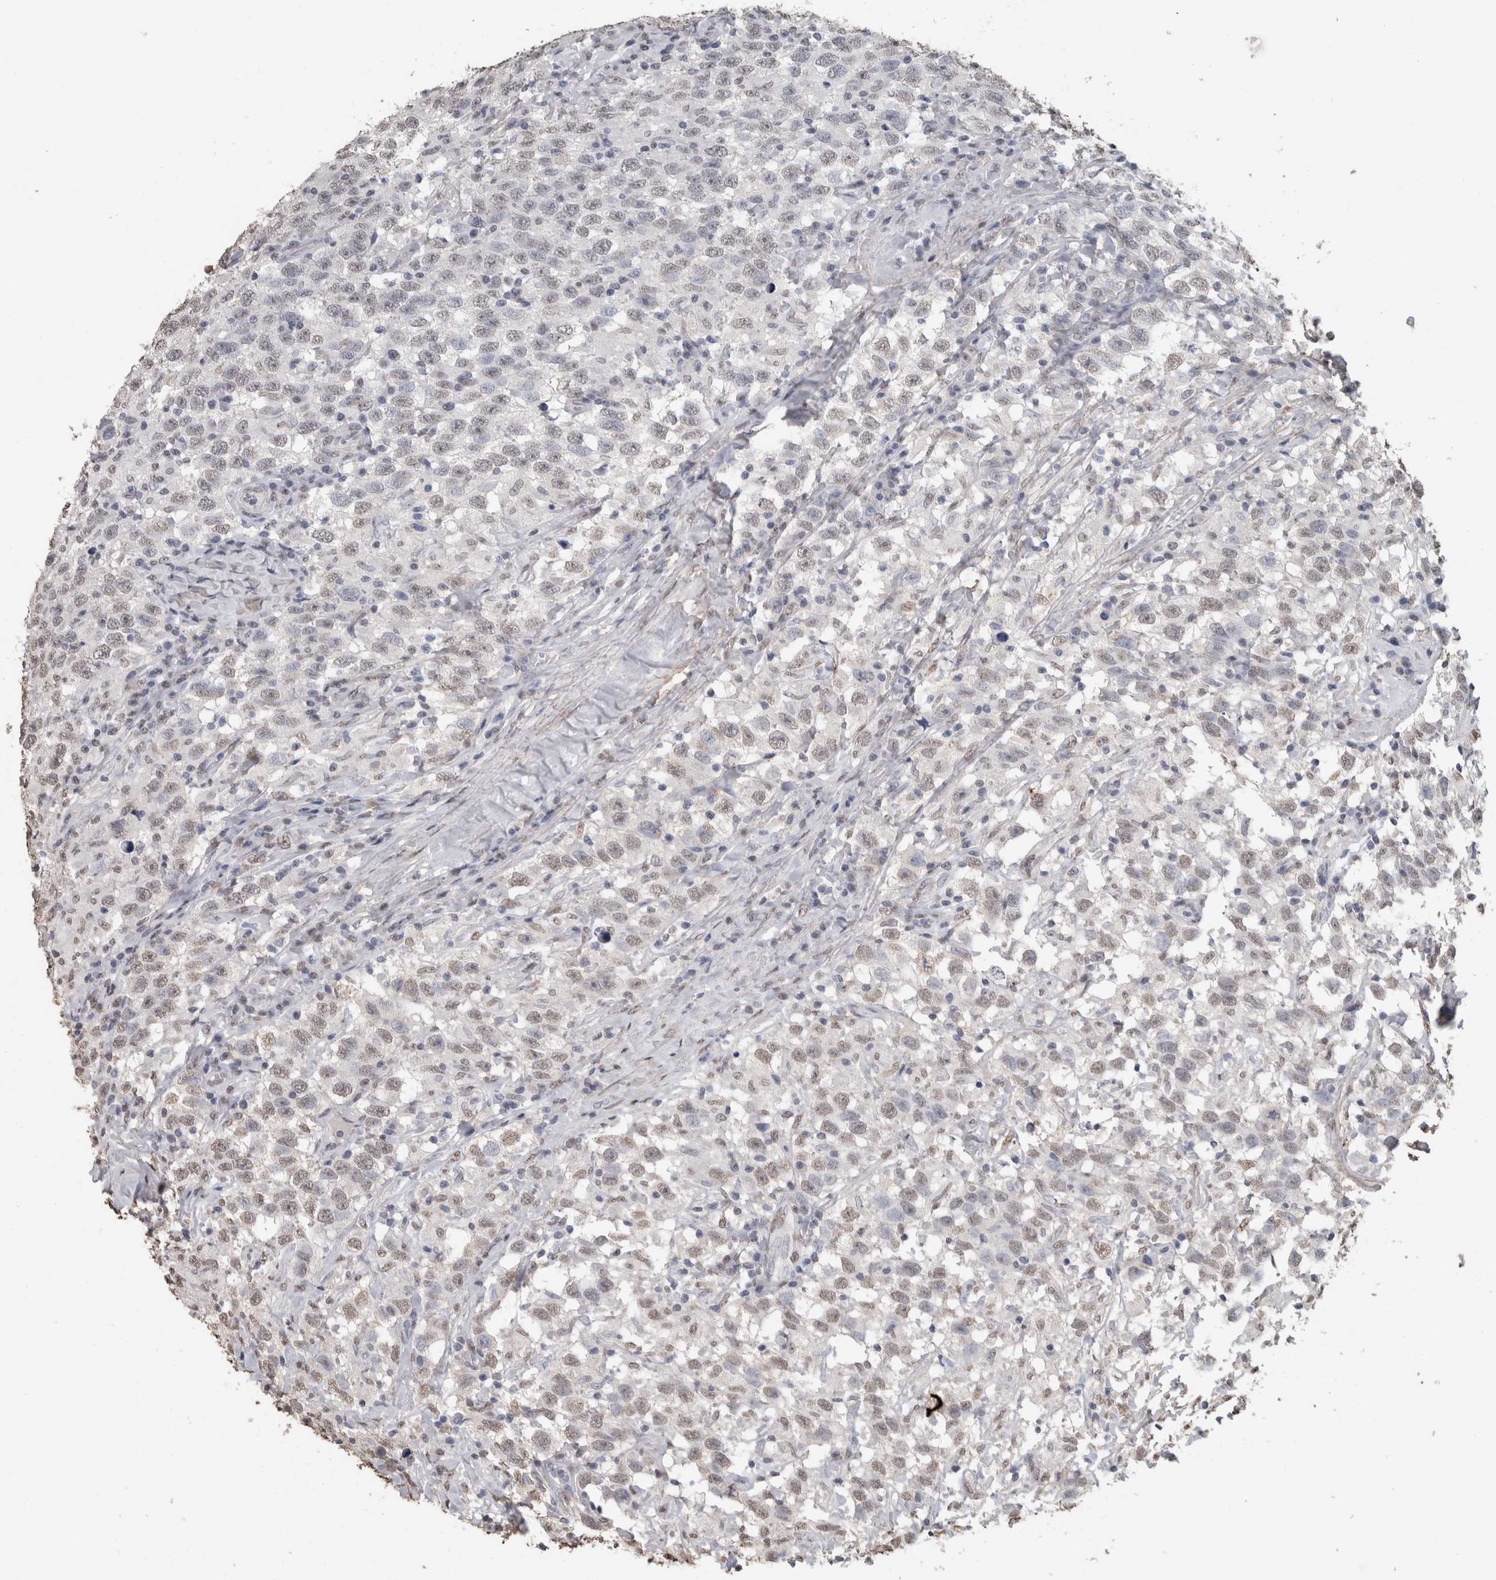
{"staining": {"intensity": "weak", "quantity": "<25%", "location": "nuclear"}, "tissue": "testis cancer", "cell_type": "Tumor cells", "image_type": "cancer", "snomed": [{"axis": "morphology", "description": "Seminoma, NOS"}, {"axis": "topography", "description": "Testis"}], "caption": "IHC micrograph of human testis seminoma stained for a protein (brown), which shows no positivity in tumor cells.", "gene": "LTBP1", "patient": {"sex": "male", "age": 41}}